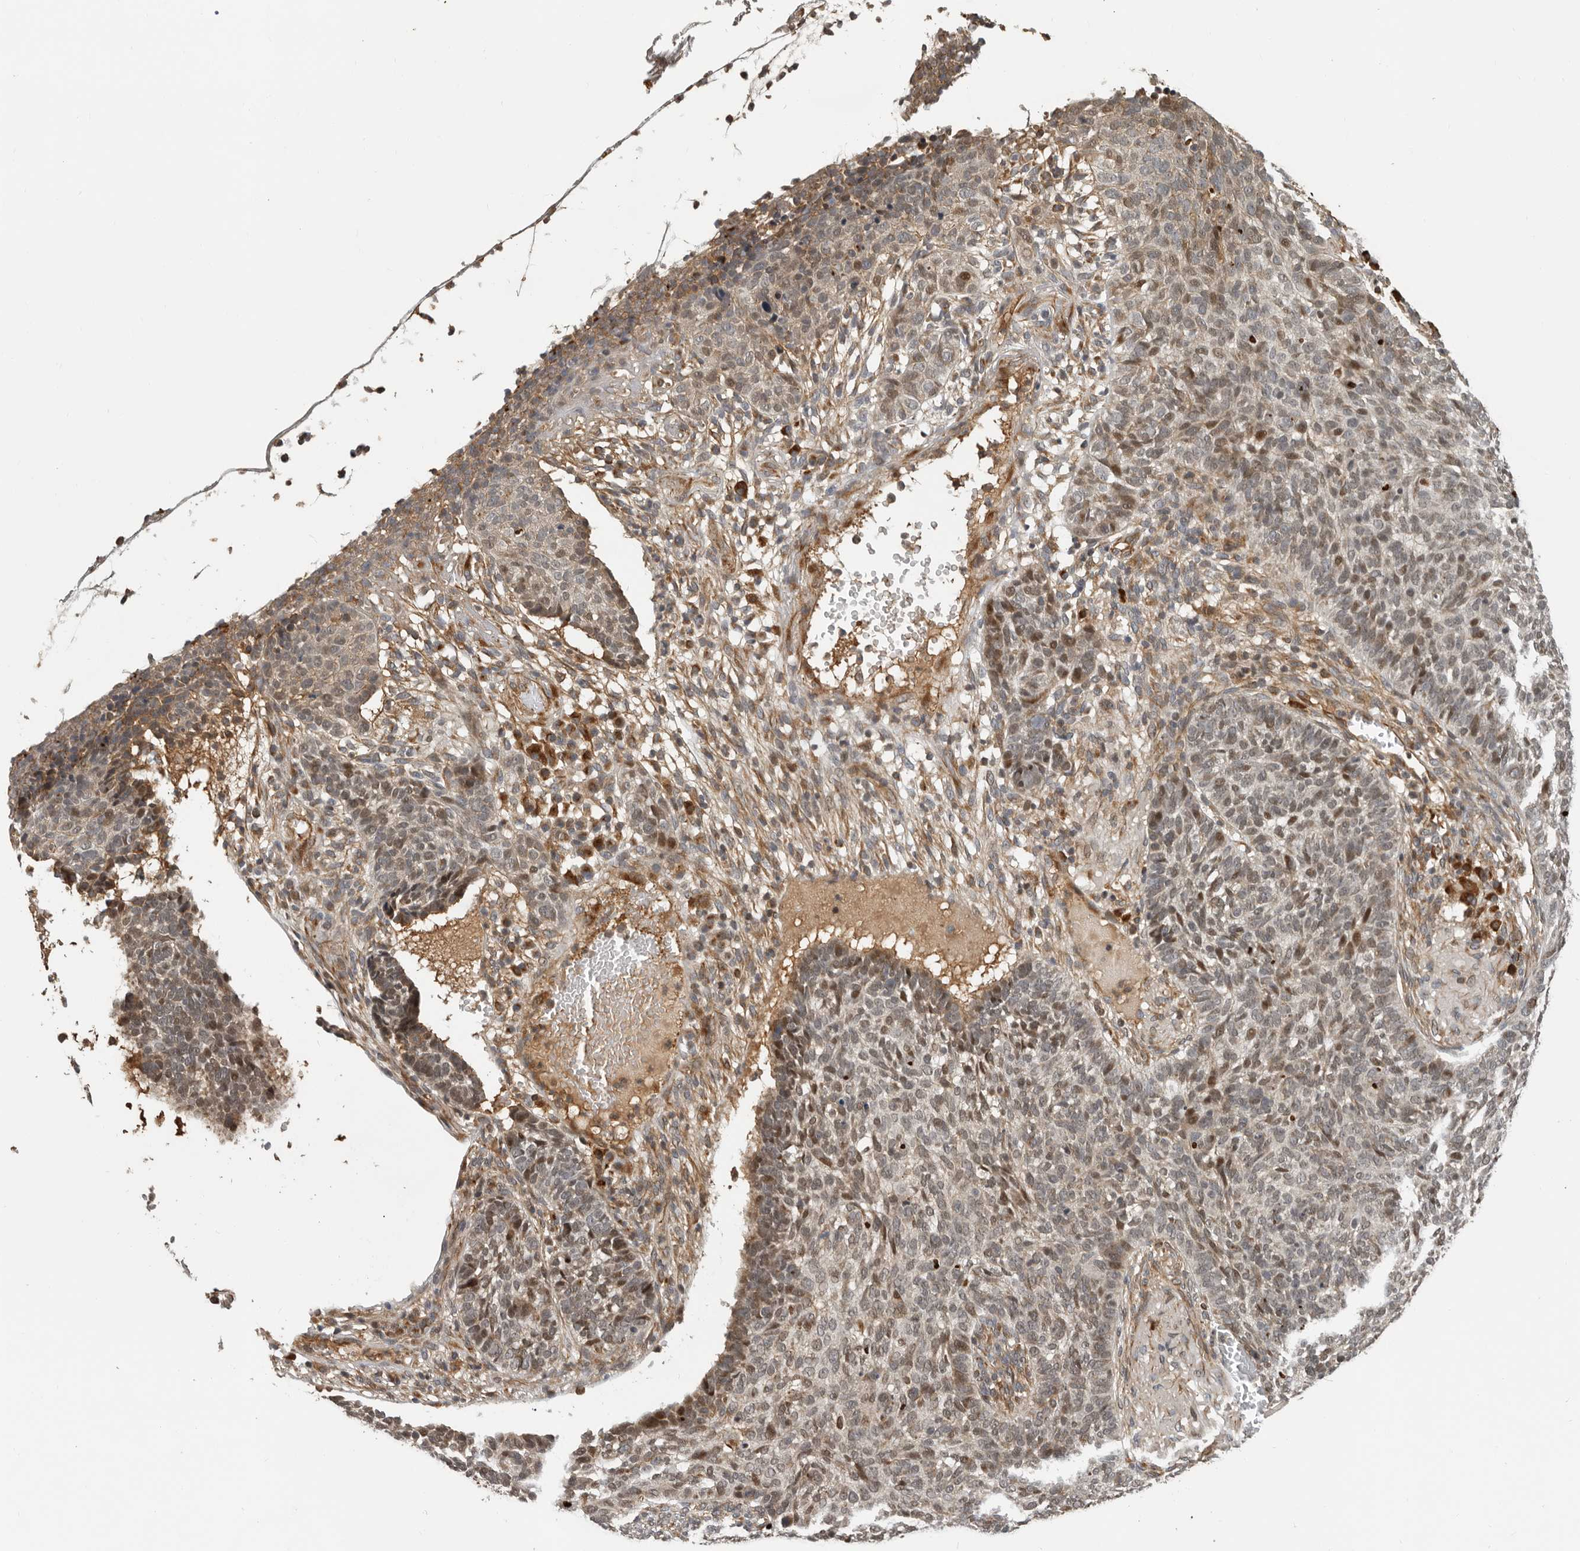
{"staining": {"intensity": "moderate", "quantity": "25%-75%", "location": "nuclear"}, "tissue": "skin cancer", "cell_type": "Tumor cells", "image_type": "cancer", "snomed": [{"axis": "morphology", "description": "Basal cell carcinoma"}, {"axis": "topography", "description": "Skin"}], "caption": "Tumor cells display medium levels of moderate nuclear expression in about 25%-75% of cells in basal cell carcinoma (skin).", "gene": "RNF157", "patient": {"sex": "male", "age": 85}}